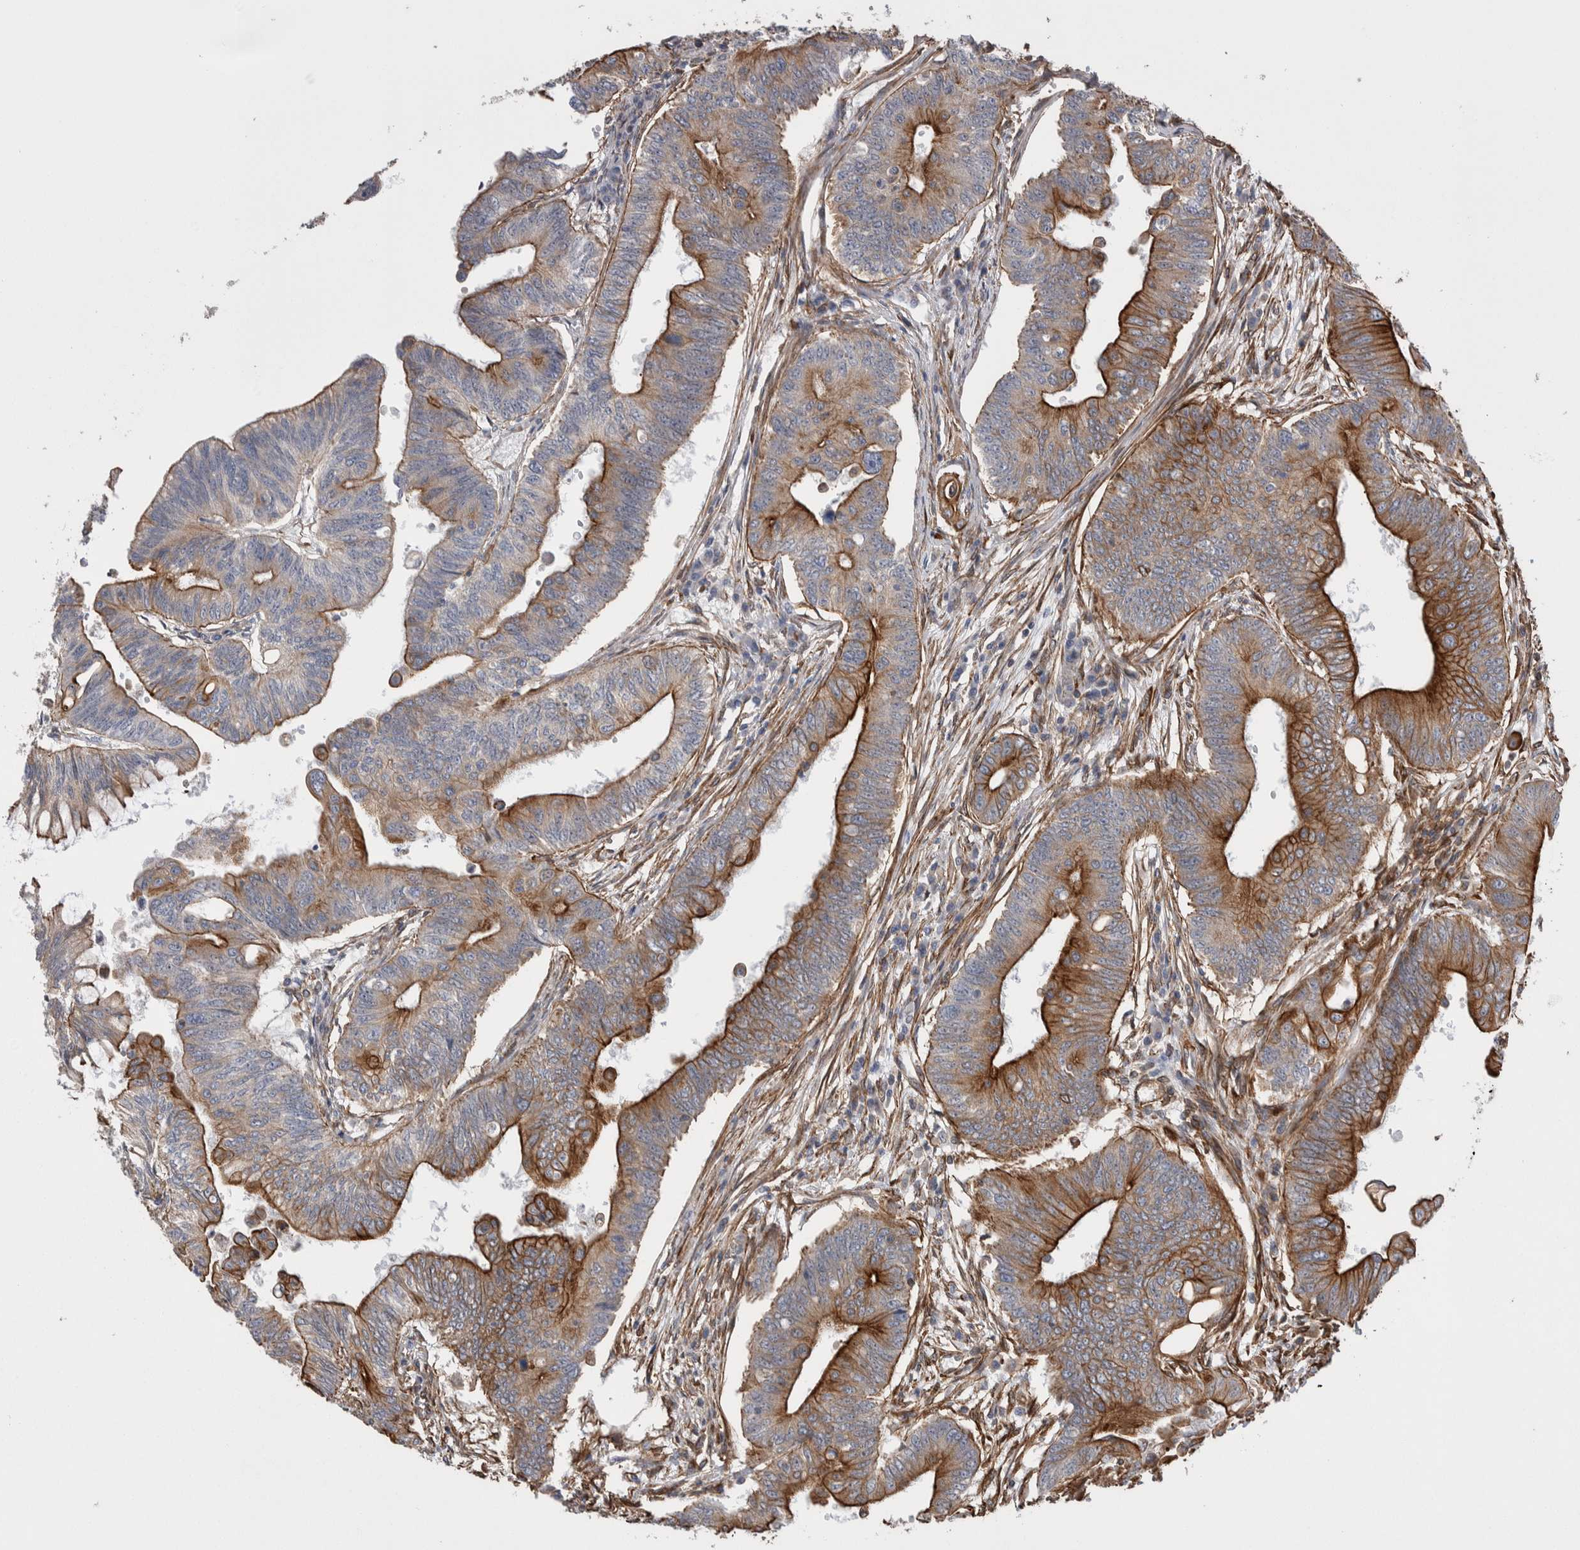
{"staining": {"intensity": "strong", "quantity": "25%-75%", "location": "cytoplasmic/membranous"}, "tissue": "colorectal cancer", "cell_type": "Tumor cells", "image_type": "cancer", "snomed": [{"axis": "morphology", "description": "Adenoma, NOS"}, {"axis": "morphology", "description": "Adenocarcinoma, NOS"}, {"axis": "topography", "description": "Colon"}], "caption": "Immunohistochemistry (IHC) image of neoplastic tissue: human colorectal cancer stained using immunohistochemistry (IHC) shows high levels of strong protein expression localized specifically in the cytoplasmic/membranous of tumor cells, appearing as a cytoplasmic/membranous brown color.", "gene": "KIF12", "patient": {"sex": "male", "age": 79}}